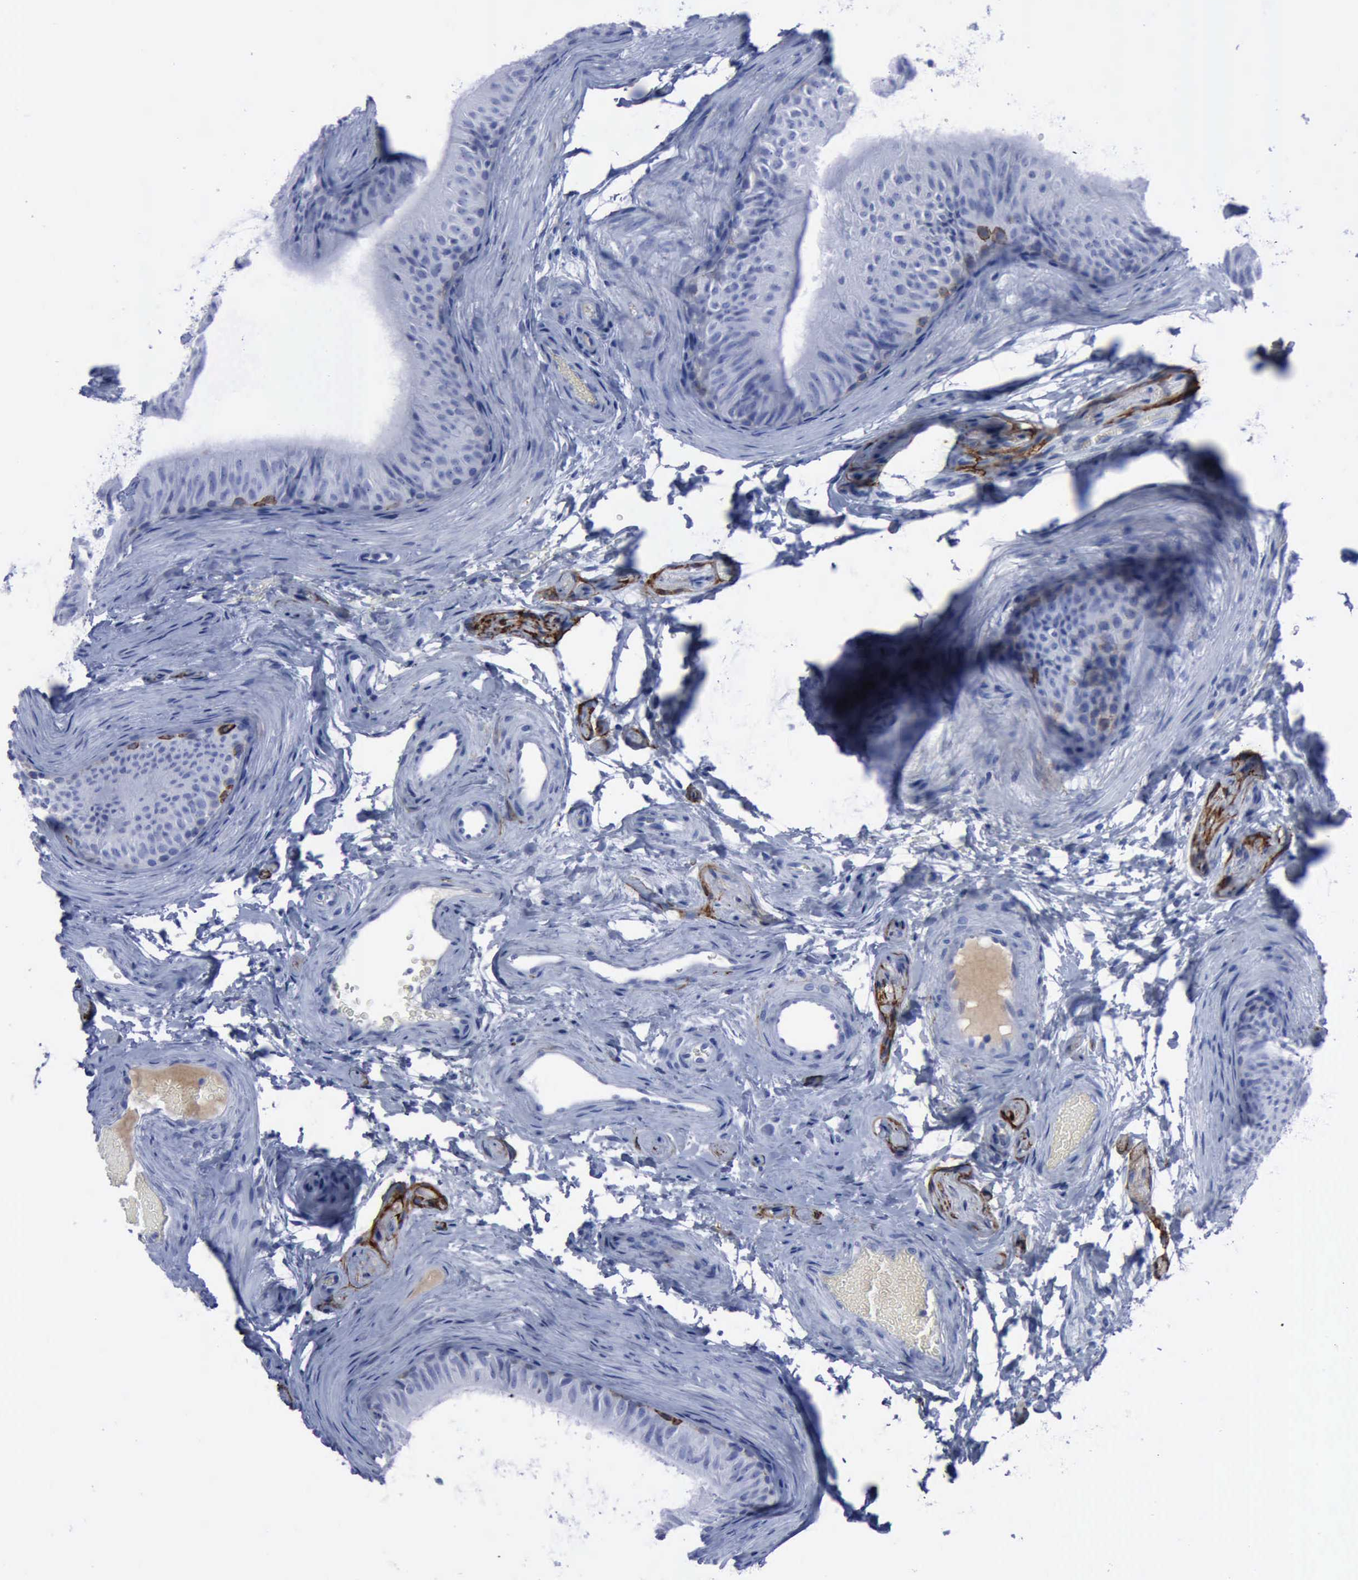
{"staining": {"intensity": "moderate", "quantity": "<25%", "location": "cytoplasmic/membranous"}, "tissue": "epididymis", "cell_type": "Glandular cells", "image_type": "normal", "snomed": [{"axis": "morphology", "description": "Normal tissue, NOS"}, {"axis": "topography", "description": "Testis"}, {"axis": "topography", "description": "Epididymis"}], "caption": "High-magnification brightfield microscopy of unremarkable epididymis stained with DAB (brown) and counterstained with hematoxylin (blue). glandular cells exhibit moderate cytoplasmic/membranous positivity is appreciated in about<25% of cells. (IHC, brightfield microscopy, high magnification).", "gene": "NGFR", "patient": {"sex": "male", "age": 36}}